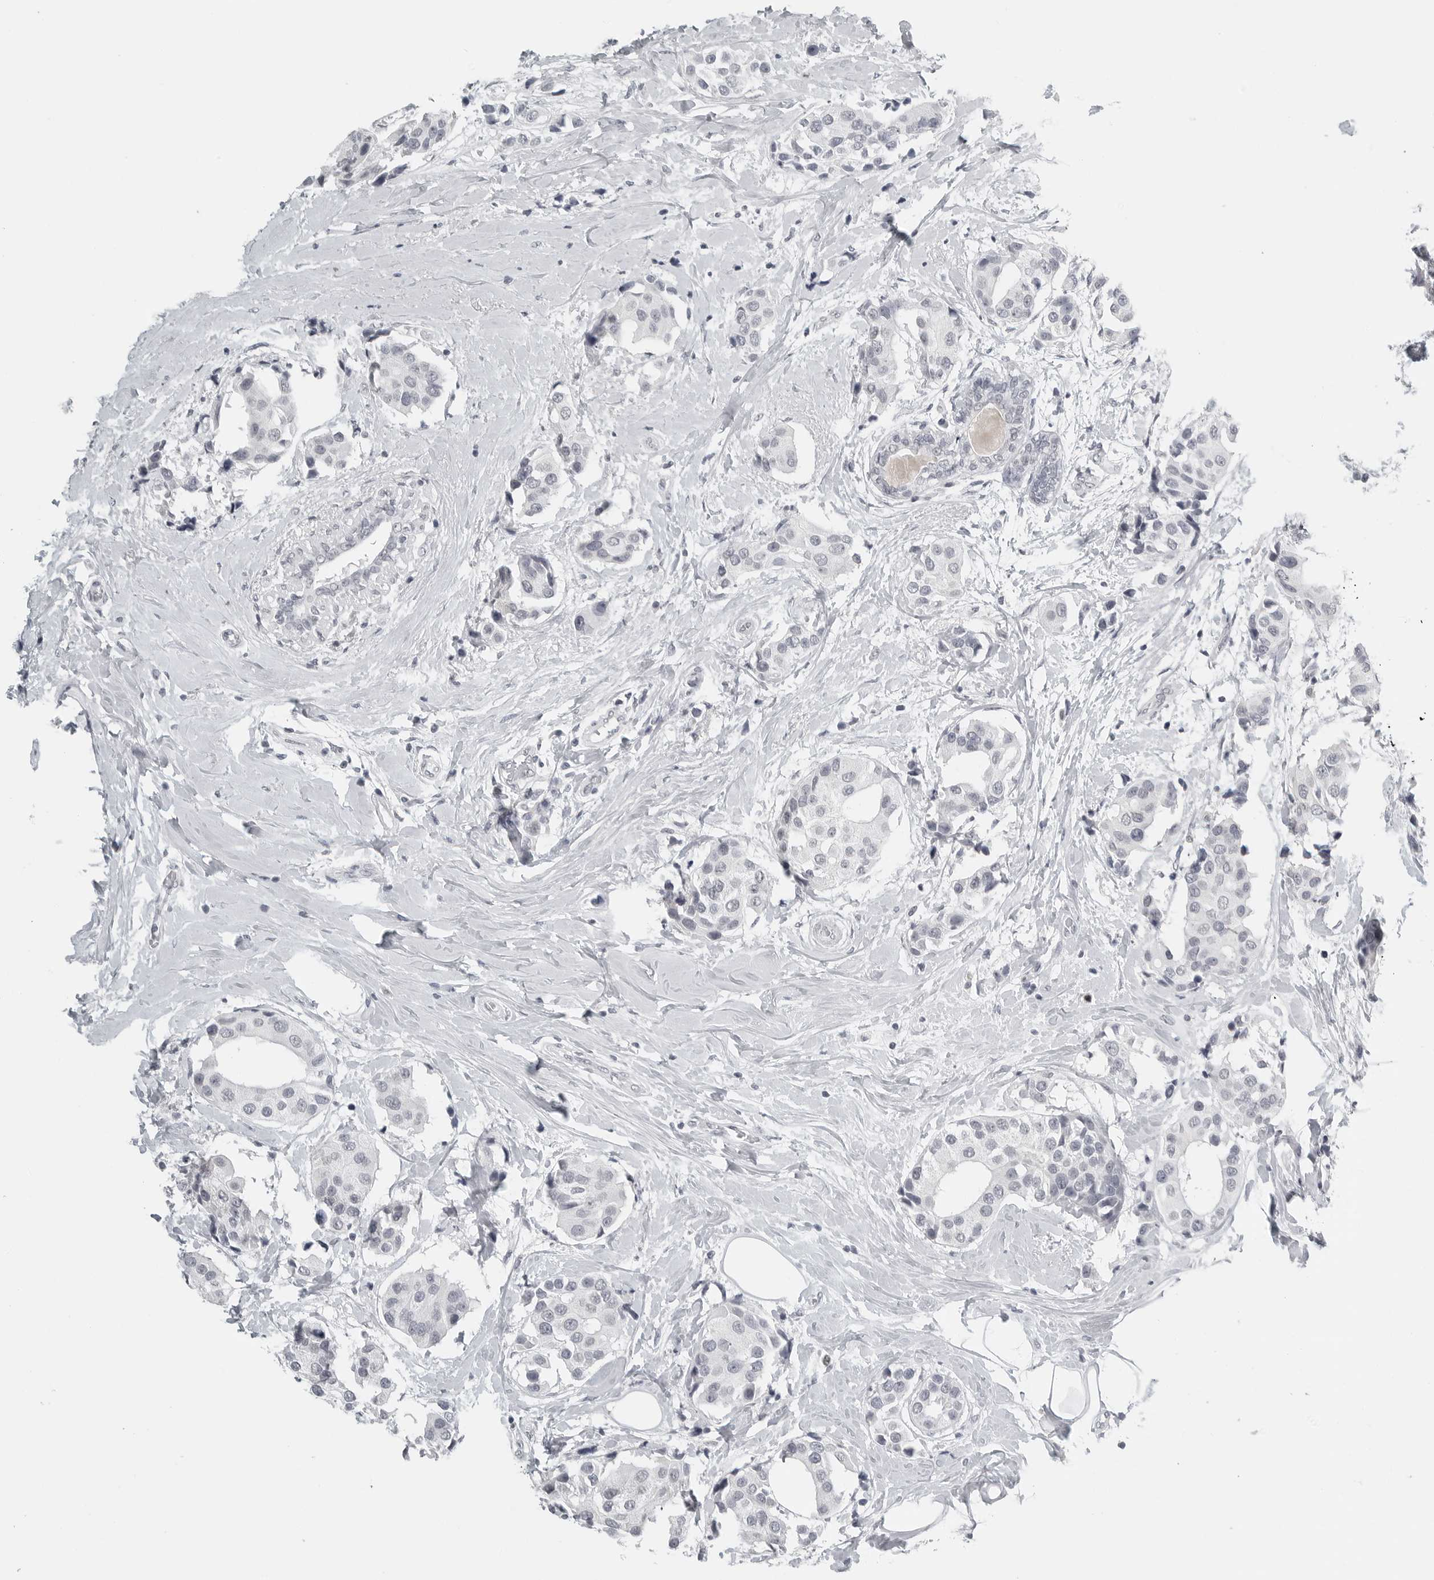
{"staining": {"intensity": "weak", "quantity": "<25%", "location": "nuclear"}, "tissue": "breast cancer", "cell_type": "Tumor cells", "image_type": "cancer", "snomed": [{"axis": "morphology", "description": "Normal tissue, NOS"}, {"axis": "morphology", "description": "Duct carcinoma"}, {"axis": "topography", "description": "Breast"}], "caption": "Breast cancer (infiltrating ductal carcinoma) was stained to show a protein in brown. There is no significant expression in tumor cells. The staining is performed using DAB (3,3'-diaminobenzidine) brown chromogen with nuclei counter-stained in using hematoxylin.", "gene": "BPIFA1", "patient": {"sex": "female", "age": 39}}